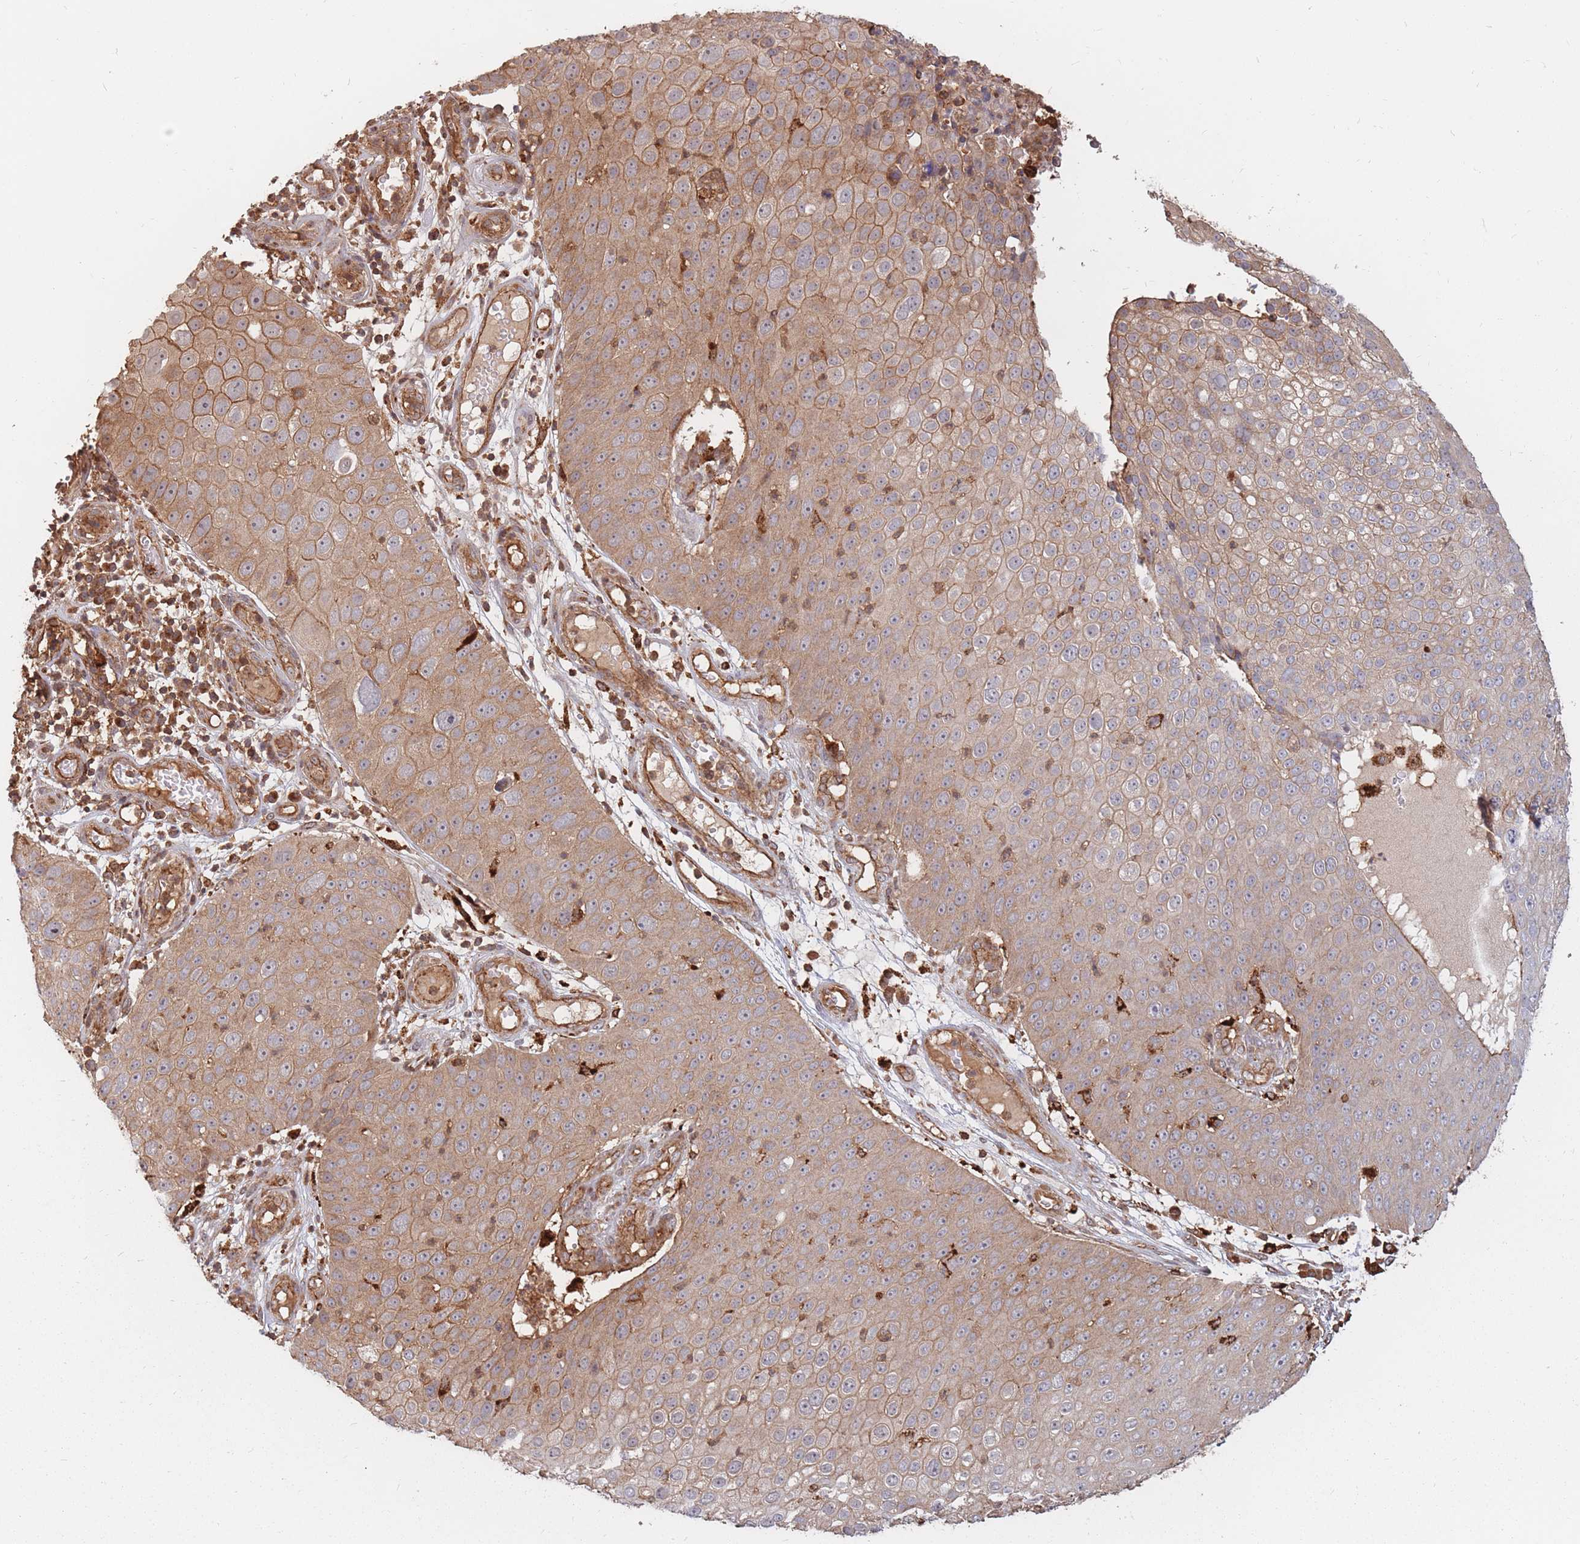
{"staining": {"intensity": "moderate", "quantity": ">75%", "location": "cytoplasmic/membranous"}, "tissue": "skin cancer", "cell_type": "Tumor cells", "image_type": "cancer", "snomed": [{"axis": "morphology", "description": "Squamous cell carcinoma, NOS"}, {"axis": "topography", "description": "Skin"}], "caption": "The micrograph reveals immunohistochemical staining of skin cancer. There is moderate cytoplasmic/membranous expression is appreciated in approximately >75% of tumor cells.", "gene": "RASSF2", "patient": {"sex": "male", "age": 71}}